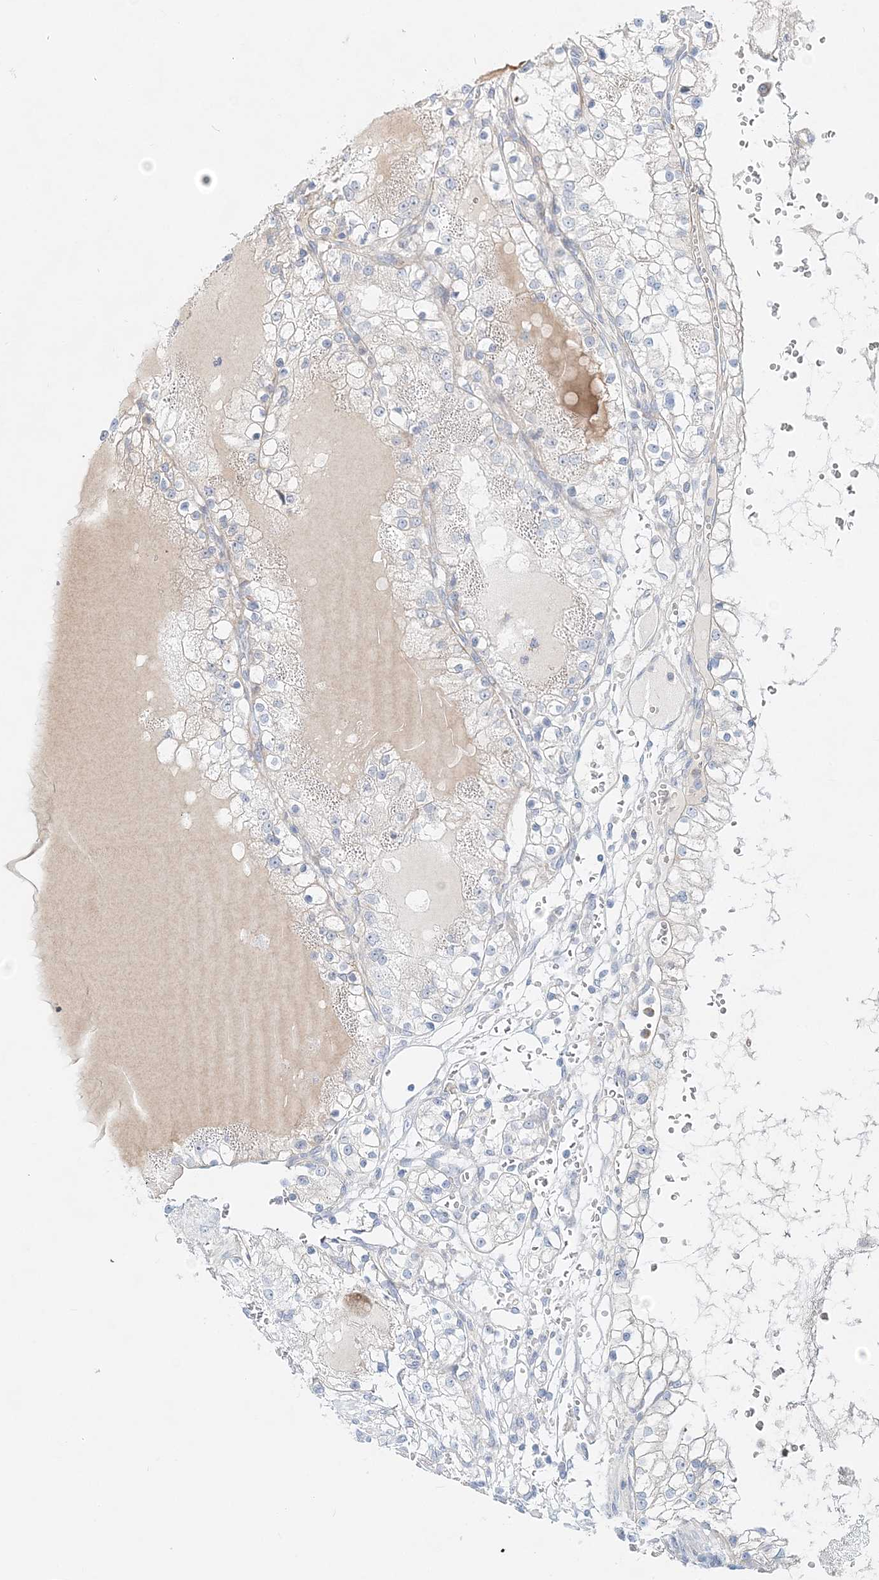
{"staining": {"intensity": "negative", "quantity": "none", "location": "none"}, "tissue": "renal cancer", "cell_type": "Tumor cells", "image_type": "cancer", "snomed": [{"axis": "morphology", "description": "Normal tissue, NOS"}, {"axis": "morphology", "description": "Adenocarcinoma, NOS"}, {"axis": "topography", "description": "Kidney"}], "caption": "DAB immunohistochemical staining of renal adenocarcinoma shows no significant expression in tumor cells.", "gene": "DNAH5", "patient": {"sex": "male", "age": 68}}